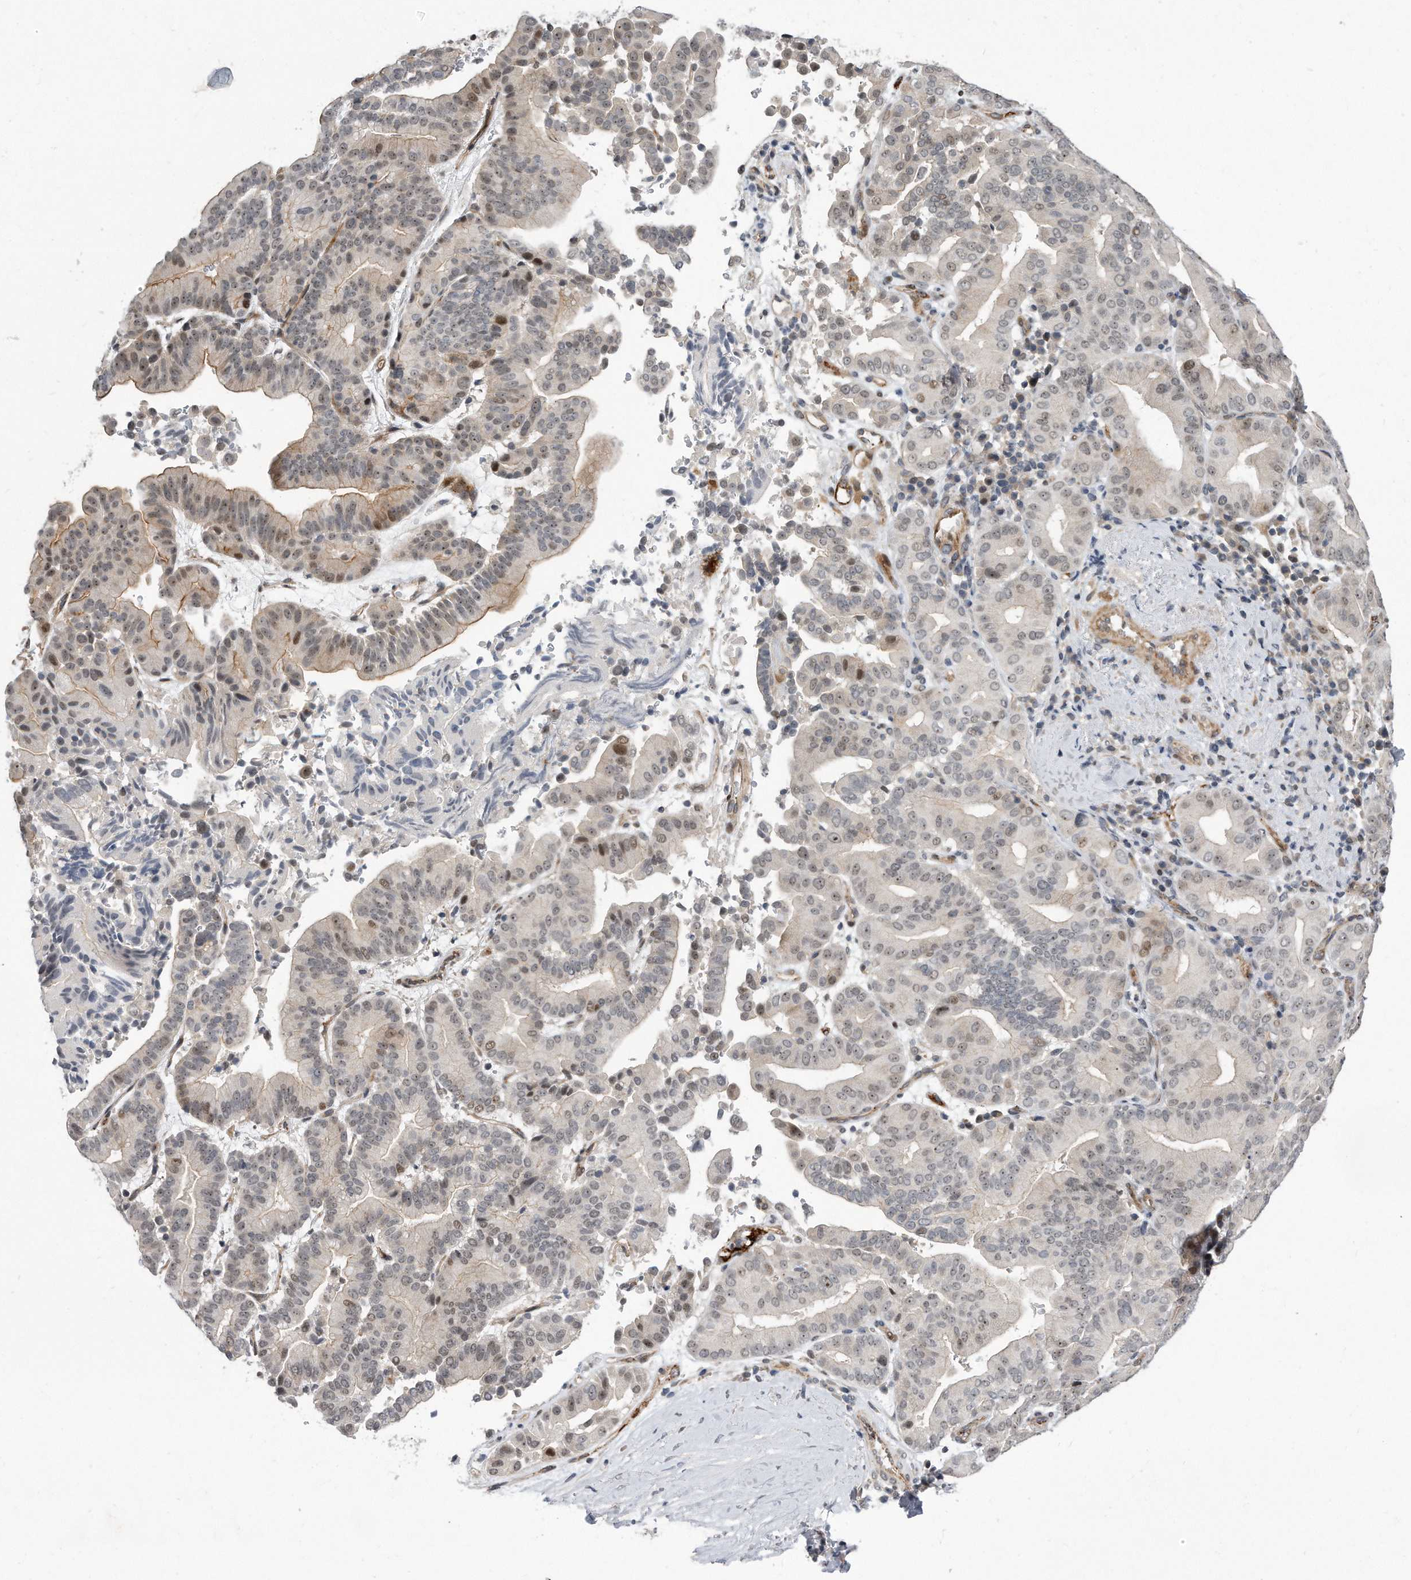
{"staining": {"intensity": "weak", "quantity": "<25%", "location": "cytoplasmic/membranous,nuclear"}, "tissue": "liver cancer", "cell_type": "Tumor cells", "image_type": "cancer", "snomed": [{"axis": "morphology", "description": "Cholangiocarcinoma"}, {"axis": "topography", "description": "Liver"}], "caption": "Liver cholangiocarcinoma was stained to show a protein in brown. There is no significant expression in tumor cells.", "gene": "PGBD2", "patient": {"sex": "female", "age": 75}}